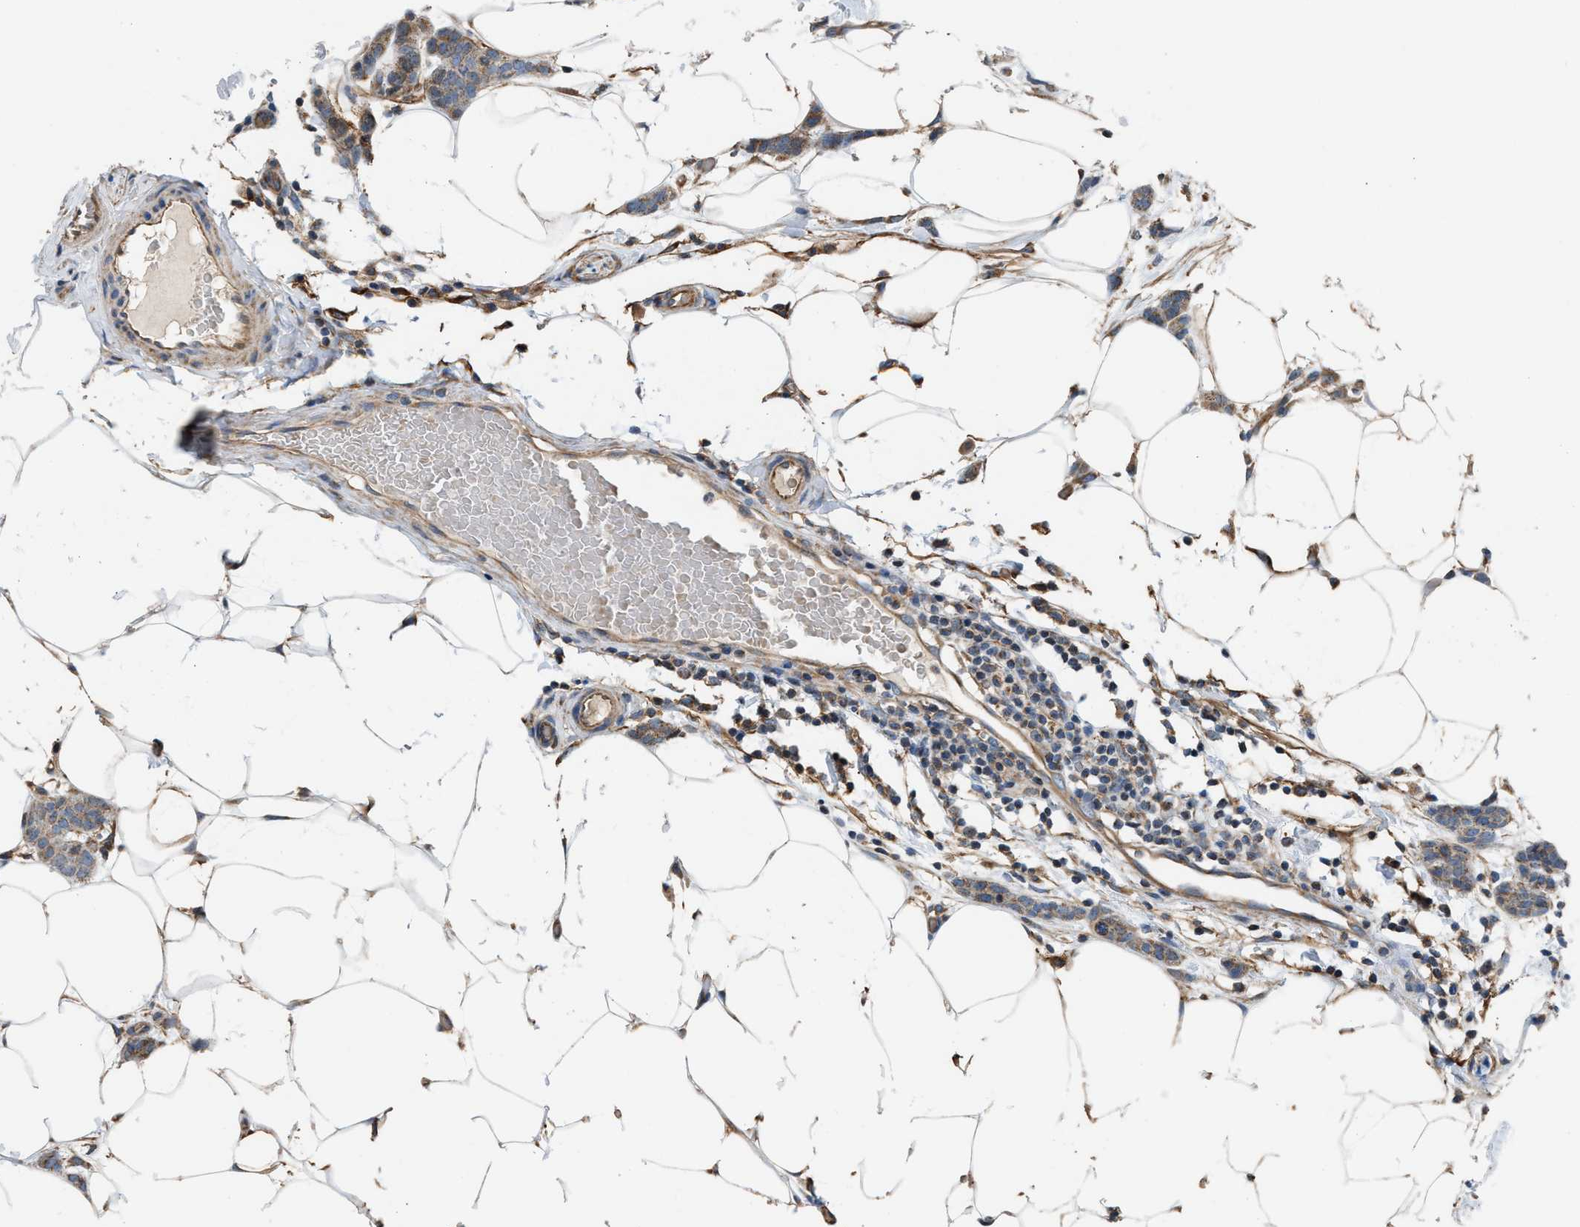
{"staining": {"intensity": "weak", "quantity": ">75%", "location": "cytoplasmic/membranous"}, "tissue": "breast cancer", "cell_type": "Tumor cells", "image_type": "cancer", "snomed": [{"axis": "morphology", "description": "Lobular carcinoma"}, {"axis": "topography", "description": "Skin"}, {"axis": "topography", "description": "Breast"}], "caption": "A micrograph showing weak cytoplasmic/membranous staining in approximately >75% of tumor cells in lobular carcinoma (breast), as visualized by brown immunohistochemical staining.", "gene": "SLC10A3", "patient": {"sex": "female", "age": 46}}